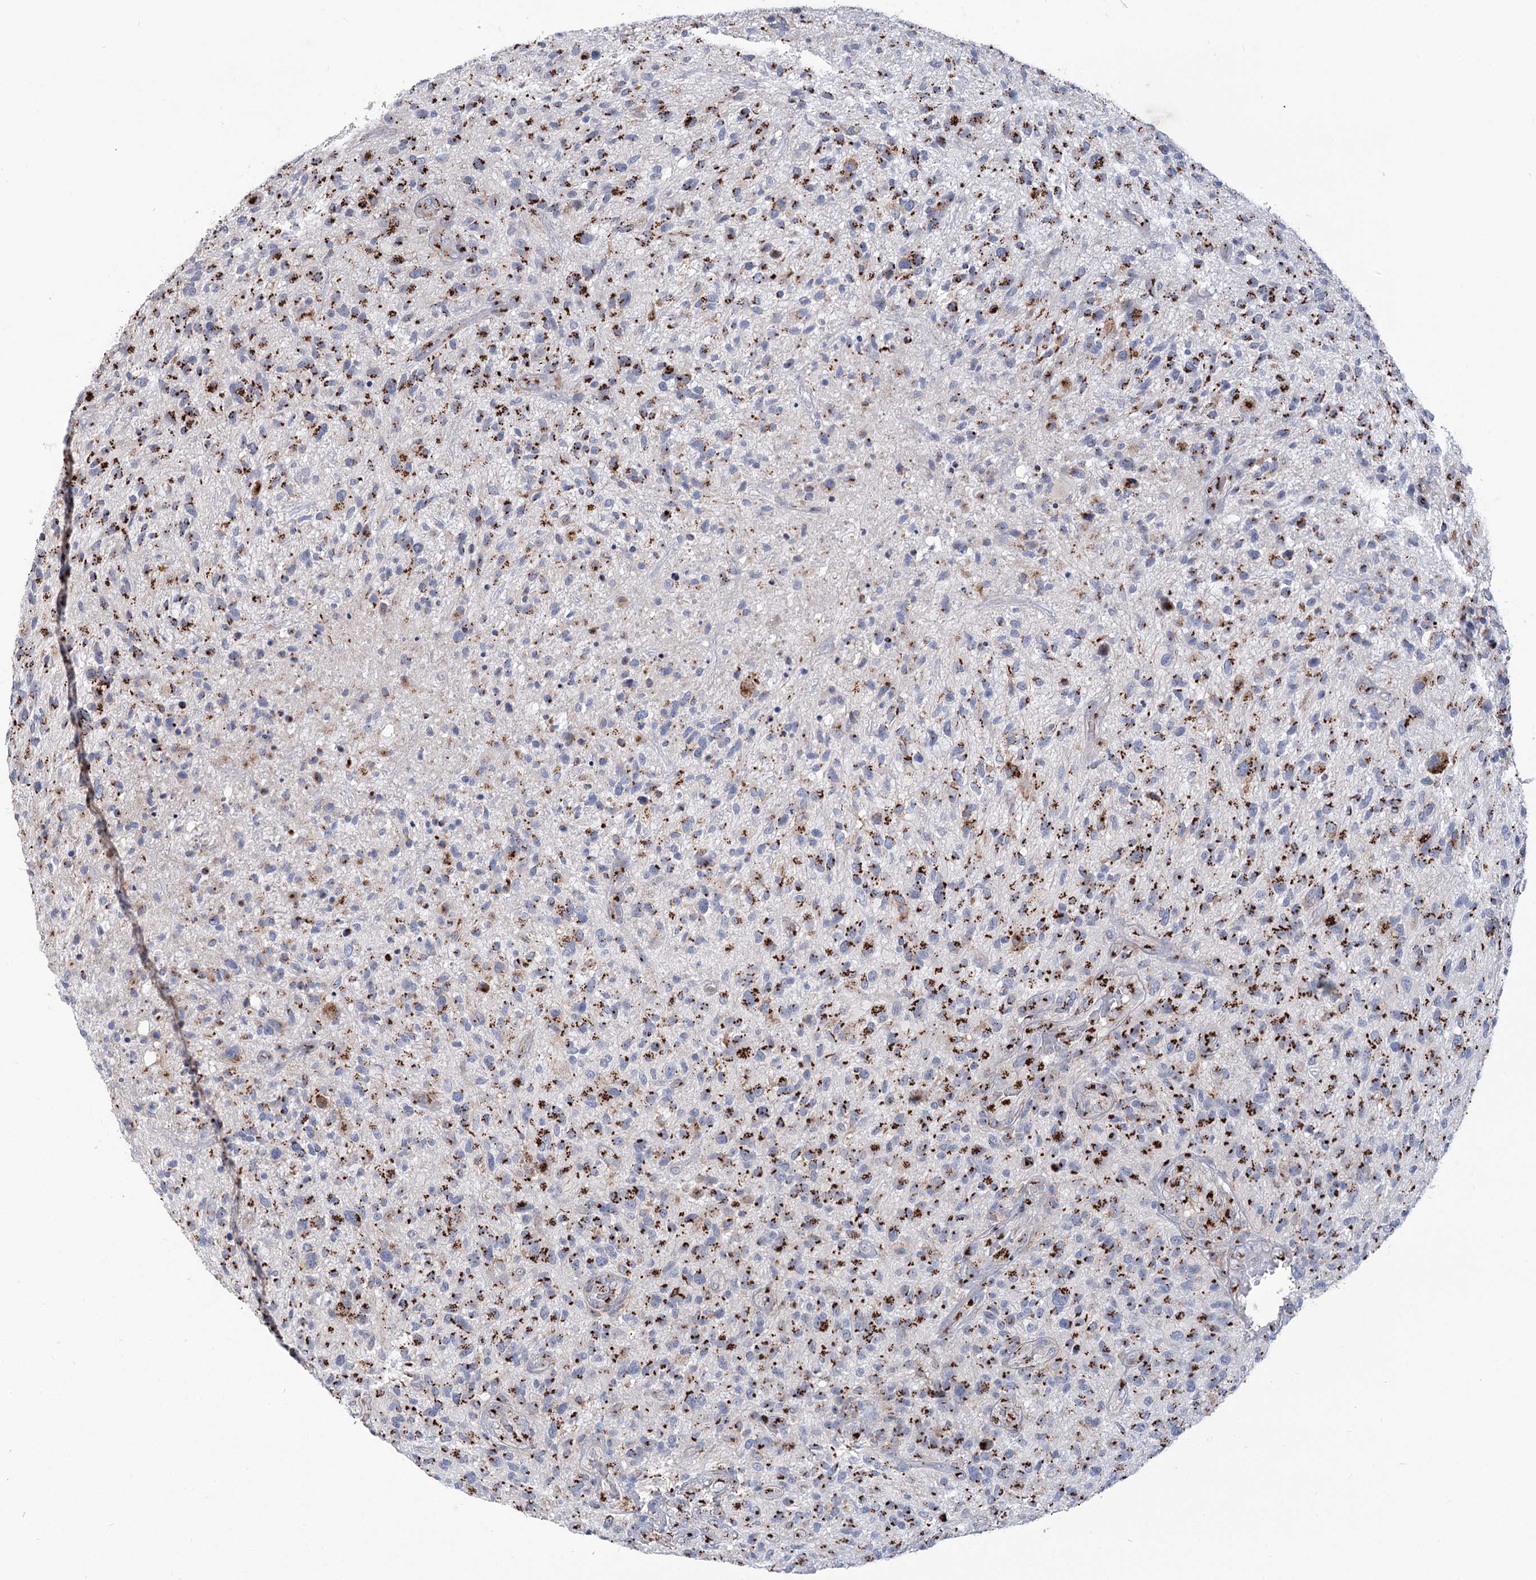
{"staining": {"intensity": "strong", "quantity": ">75%", "location": "cytoplasmic/membranous"}, "tissue": "glioma", "cell_type": "Tumor cells", "image_type": "cancer", "snomed": [{"axis": "morphology", "description": "Glioma, malignant, High grade"}, {"axis": "topography", "description": "Brain"}], "caption": "Tumor cells display high levels of strong cytoplasmic/membranous staining in about >75% of cells in malignant glioma (high-grade).", "gene": "TMEM165", "patient": {"sex": "male", "age": 47}}